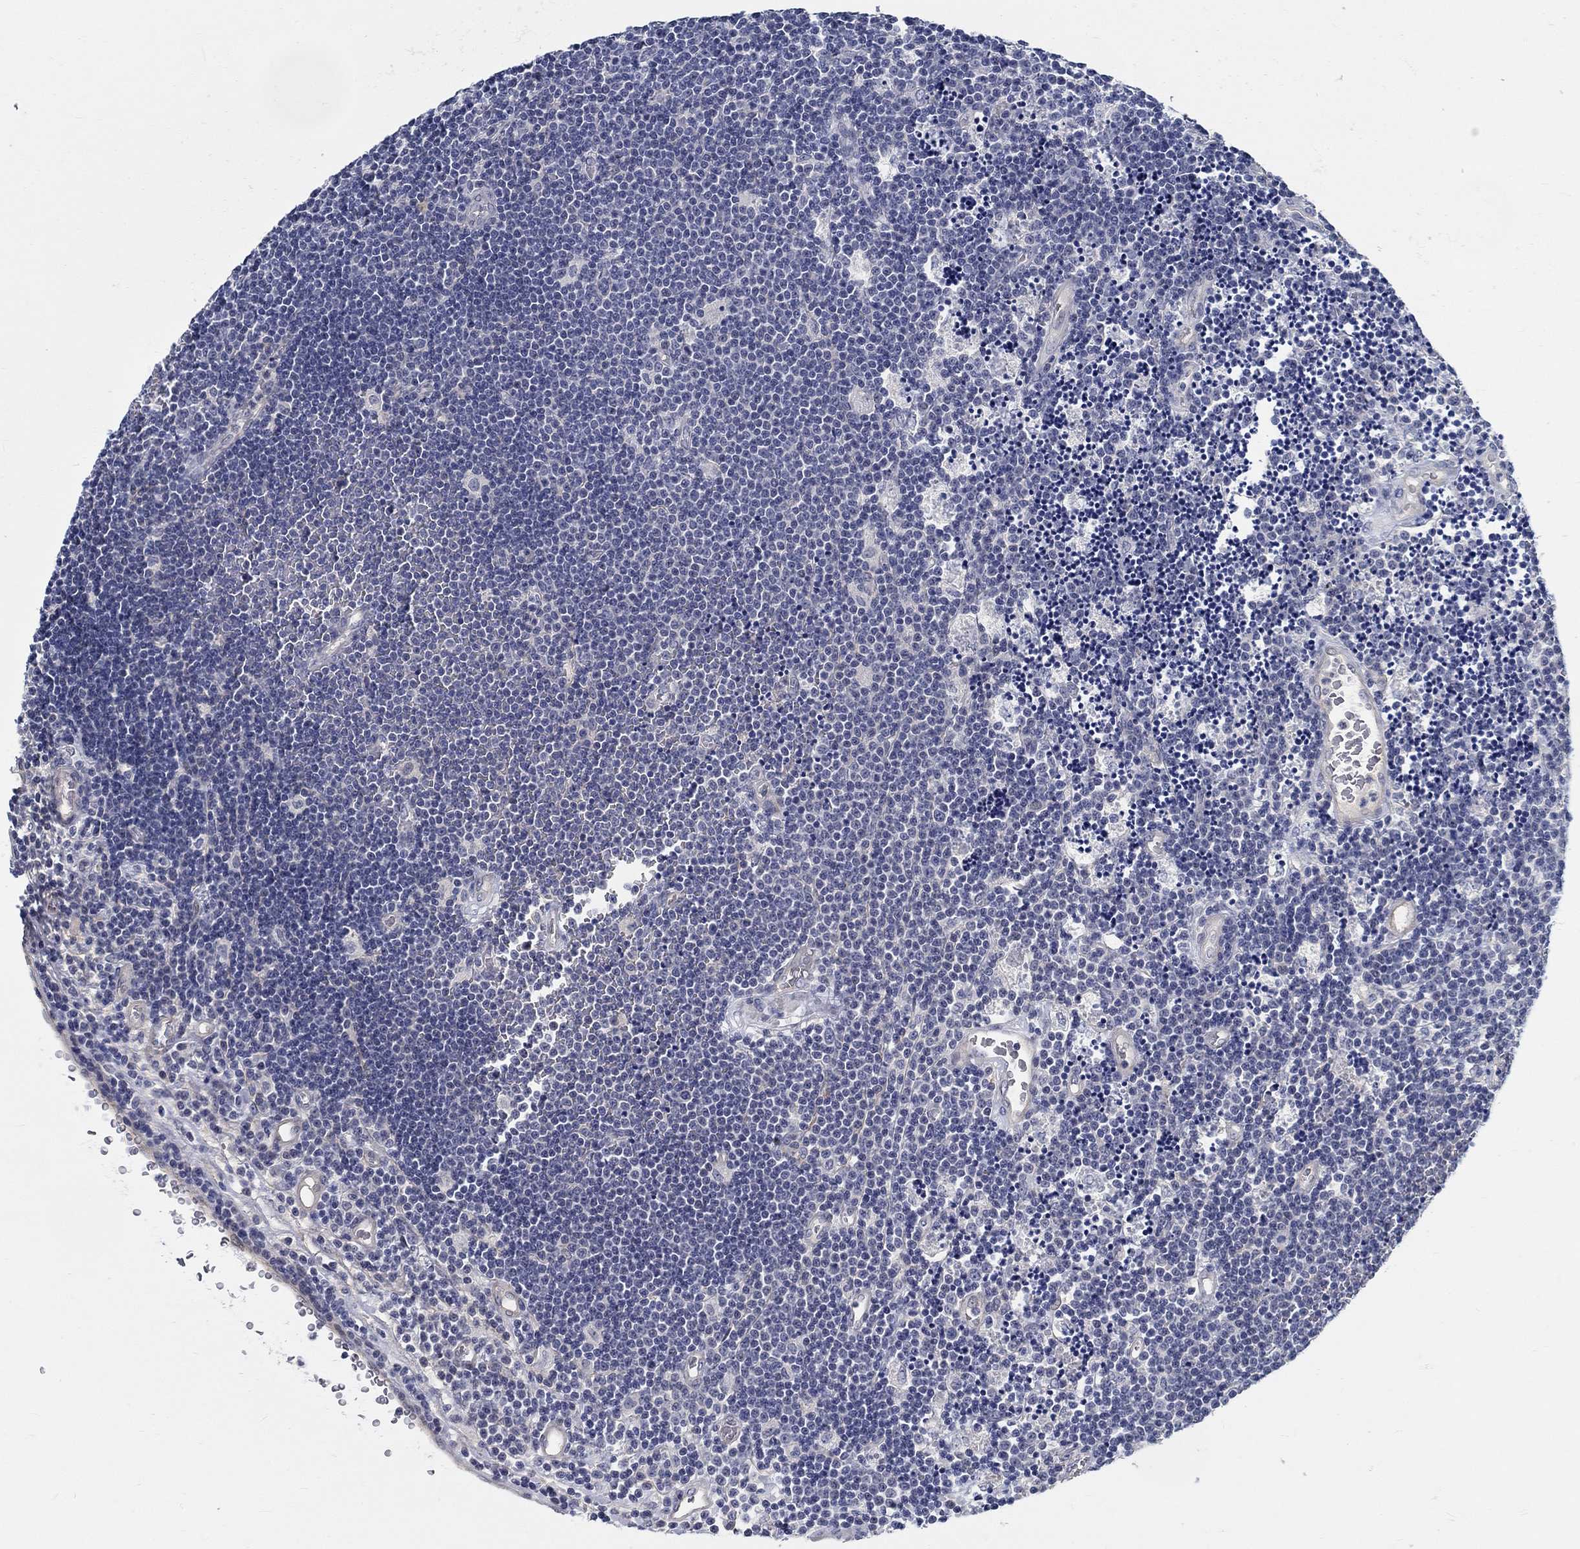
{"staining": {"intensity": "negative", "quantity": "none", "location": "none"}, "tissue": "lymphoma", "cell_type": "Tumor cells", "image_type": "cancer", "snomed": [{"axis": "morphology", "description": "Malignant lymphoma, non-Hodgkin's type, Low grade"}, {"axis": "topography", "description": "Brain"}], "caption": "DAB (3,3'-diaminobenzidine) immunohistochemical staining of lymphoma demonstrates no significant staining in tumor cells. (Brightfield microscopy of DAB (3,3'-diaminobenzidine) immunohistochemistry at high magnification).", "gene": "MYBPC1", "patient": {"sex": "female", "age": 66}}